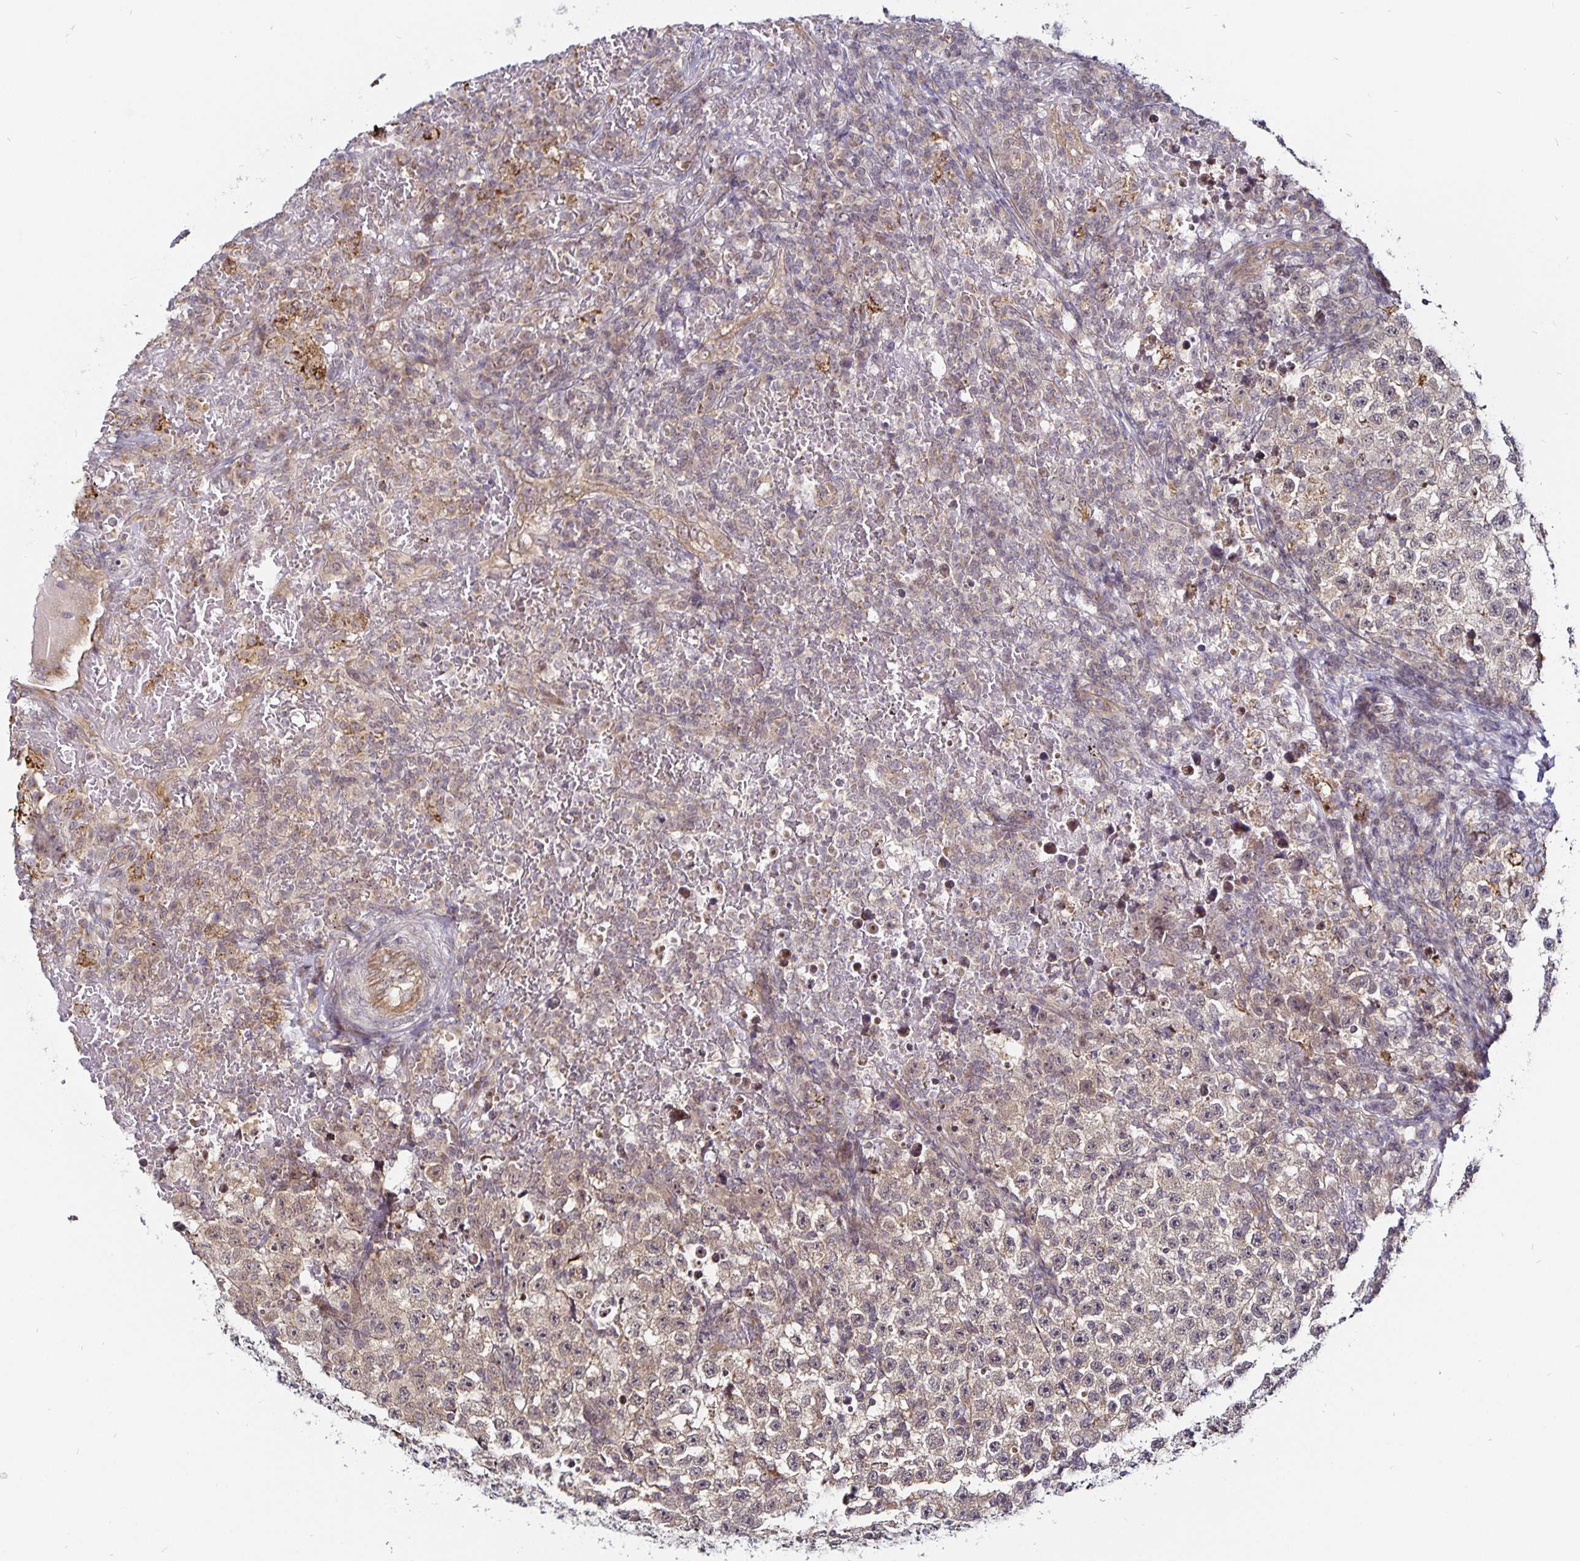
{"staining": {"intensity": "weak", "quantity": ">75%", "location": "cytoplasmic/membranous"}, "tissue": "testis cancer", "cell_type": "Tumor cells", "image_type": "cancer", "snomed": [{"axis": "morphology", "description": "Seminoma, NOS"}, {"axis": "topography", "description": "Testis"}], "caption": "IHC of testis cancer (seminoma) demonstrates low levels of weak cytoplasmic/membranous staining in approximately >75% of tumor cells.", "gene": "CYP27A1", "patient": {"sex": "male", "age": 22}}